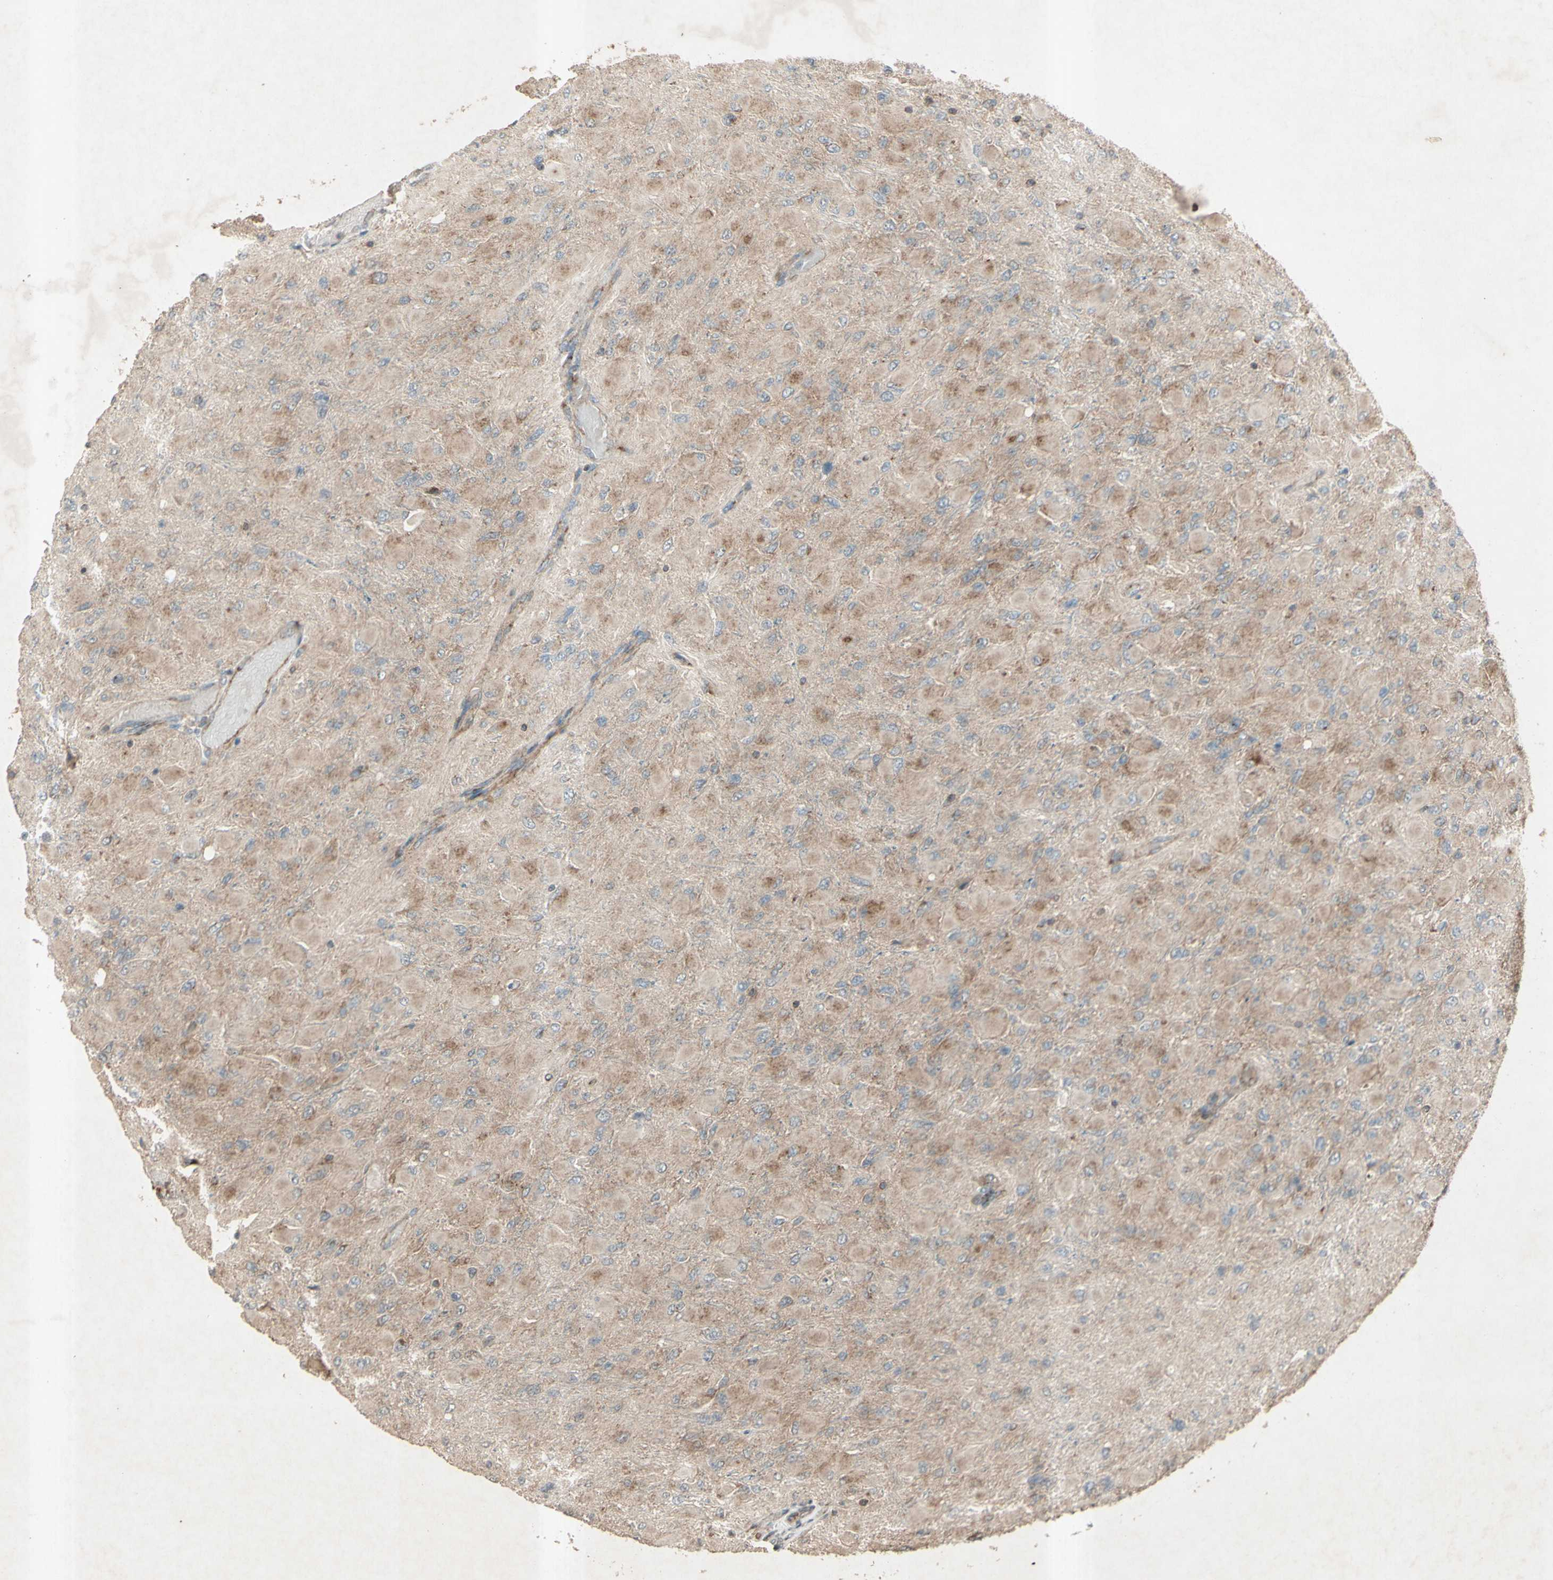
{"staining": {"intensity": "weak", "quantity": ">75%", "location": "cytoplasmic/membranous"}, "tissue": "glioma", "cell_type": "Tumor cells", "image_type": "cancer", "snomed": [{"axis": "morphology", "description": "Glioma, malignant, High grade"}, {"axis": "topography", "description": "Cerebral cortex"}], "caption": "There is low levels of weak cytoplasmic/membranous positivity in tumor cells of glioma, as demonstrated by immunohistochemical staining (brown color).", "gene": "AP1G1", "patient": {"sex": "female", "age": 36}}